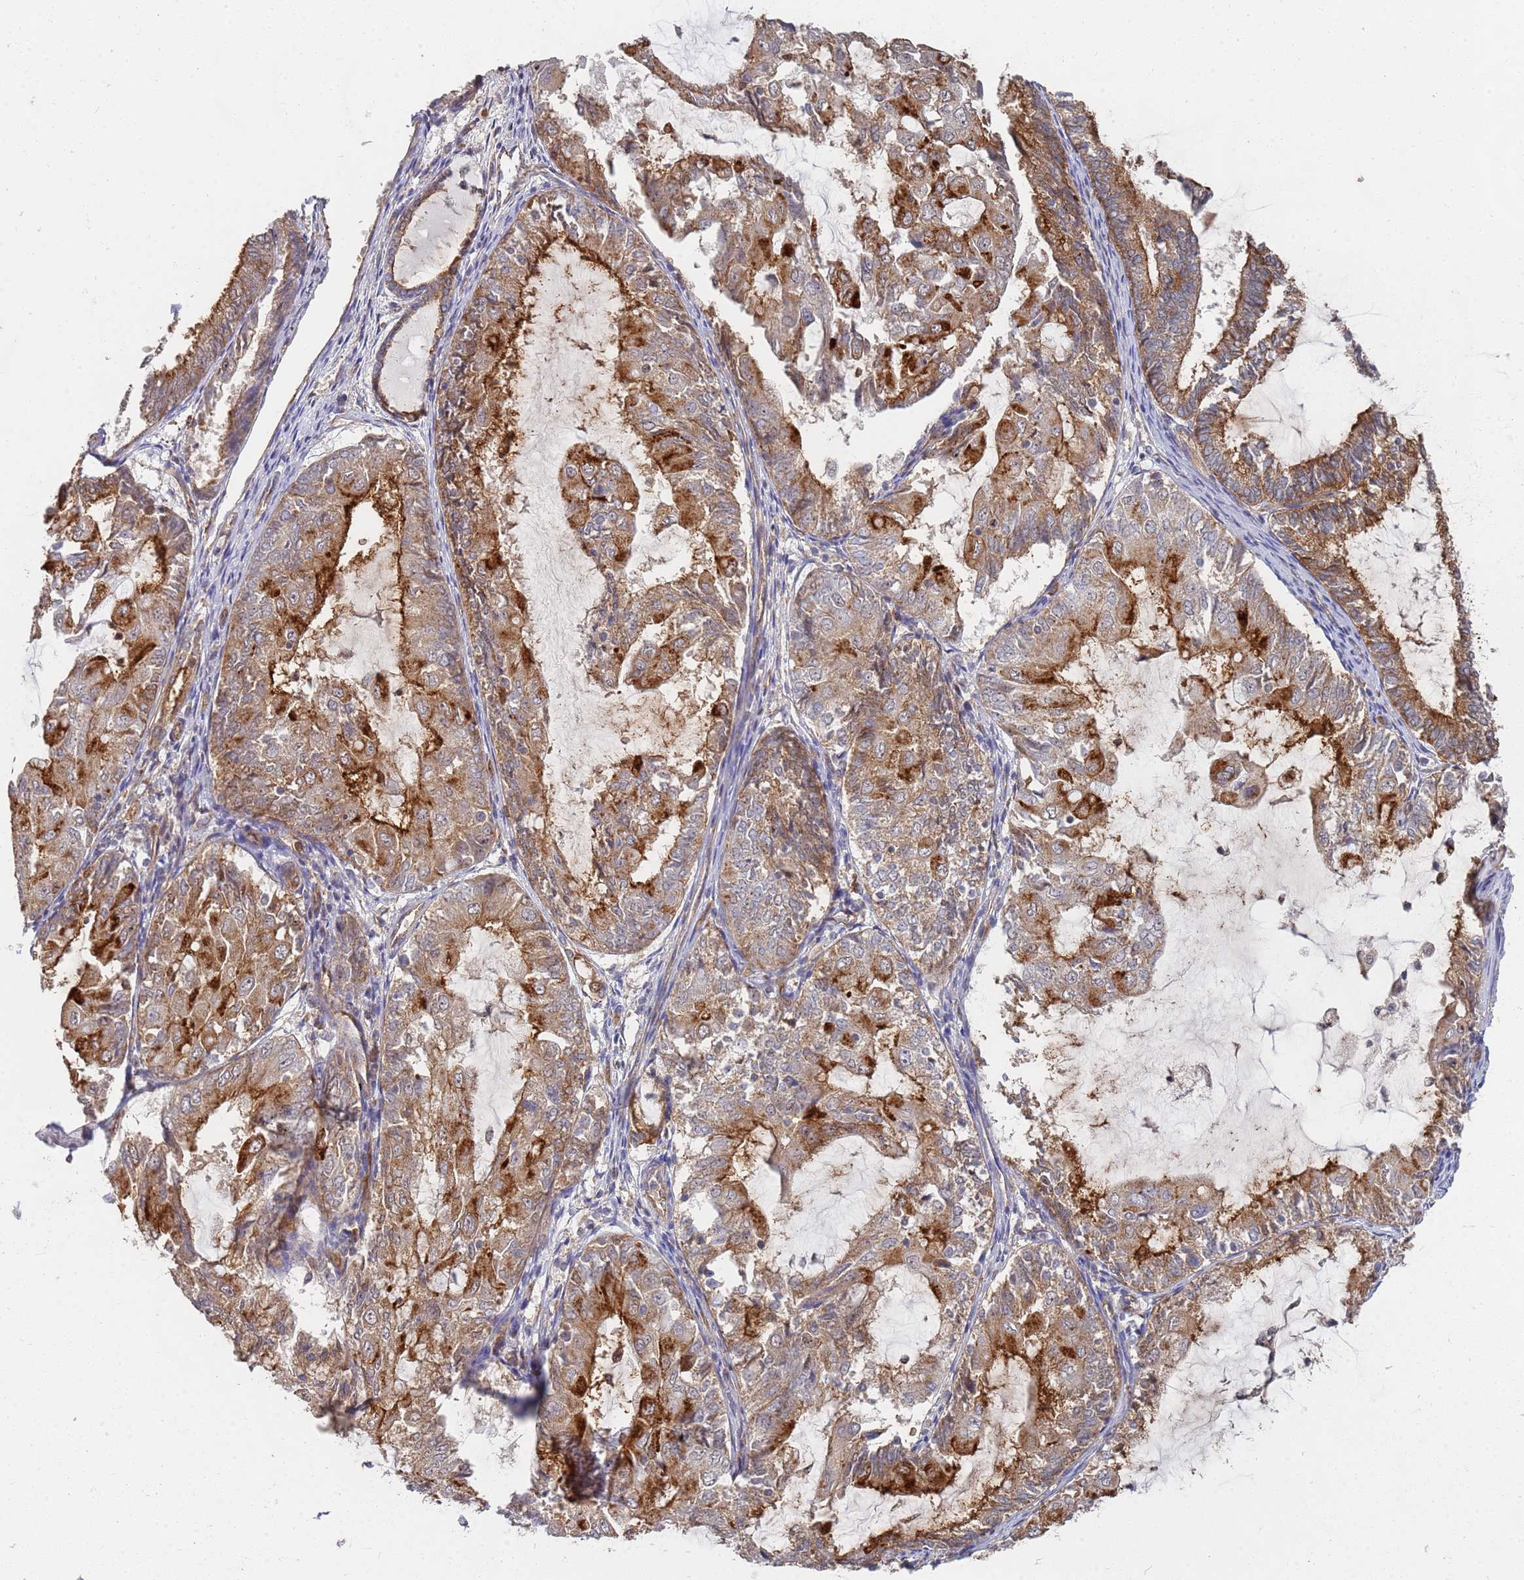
{"staining": {"intensity": "moderate", "quantity": "25%-75%", "location": "cytoplasmic/membranous"}, "tissue": "endometrial cancer", "cell_type": "Tumor cells", "image_type": "cancer", "snomed": [{"axis": "morphology", "description": "Adenocarcinoma, NOS"}, {"axis": "topography", "description": "Endometrium"}], "caption": "A photomicrograph of adenocarcinoma (endometrial) stained for a protein exhibits moderate cytoplasmic/membranous brown staining in tumor cells.", "gene": "ABCB6", "patient": {"sex": "female", "age": 81}}